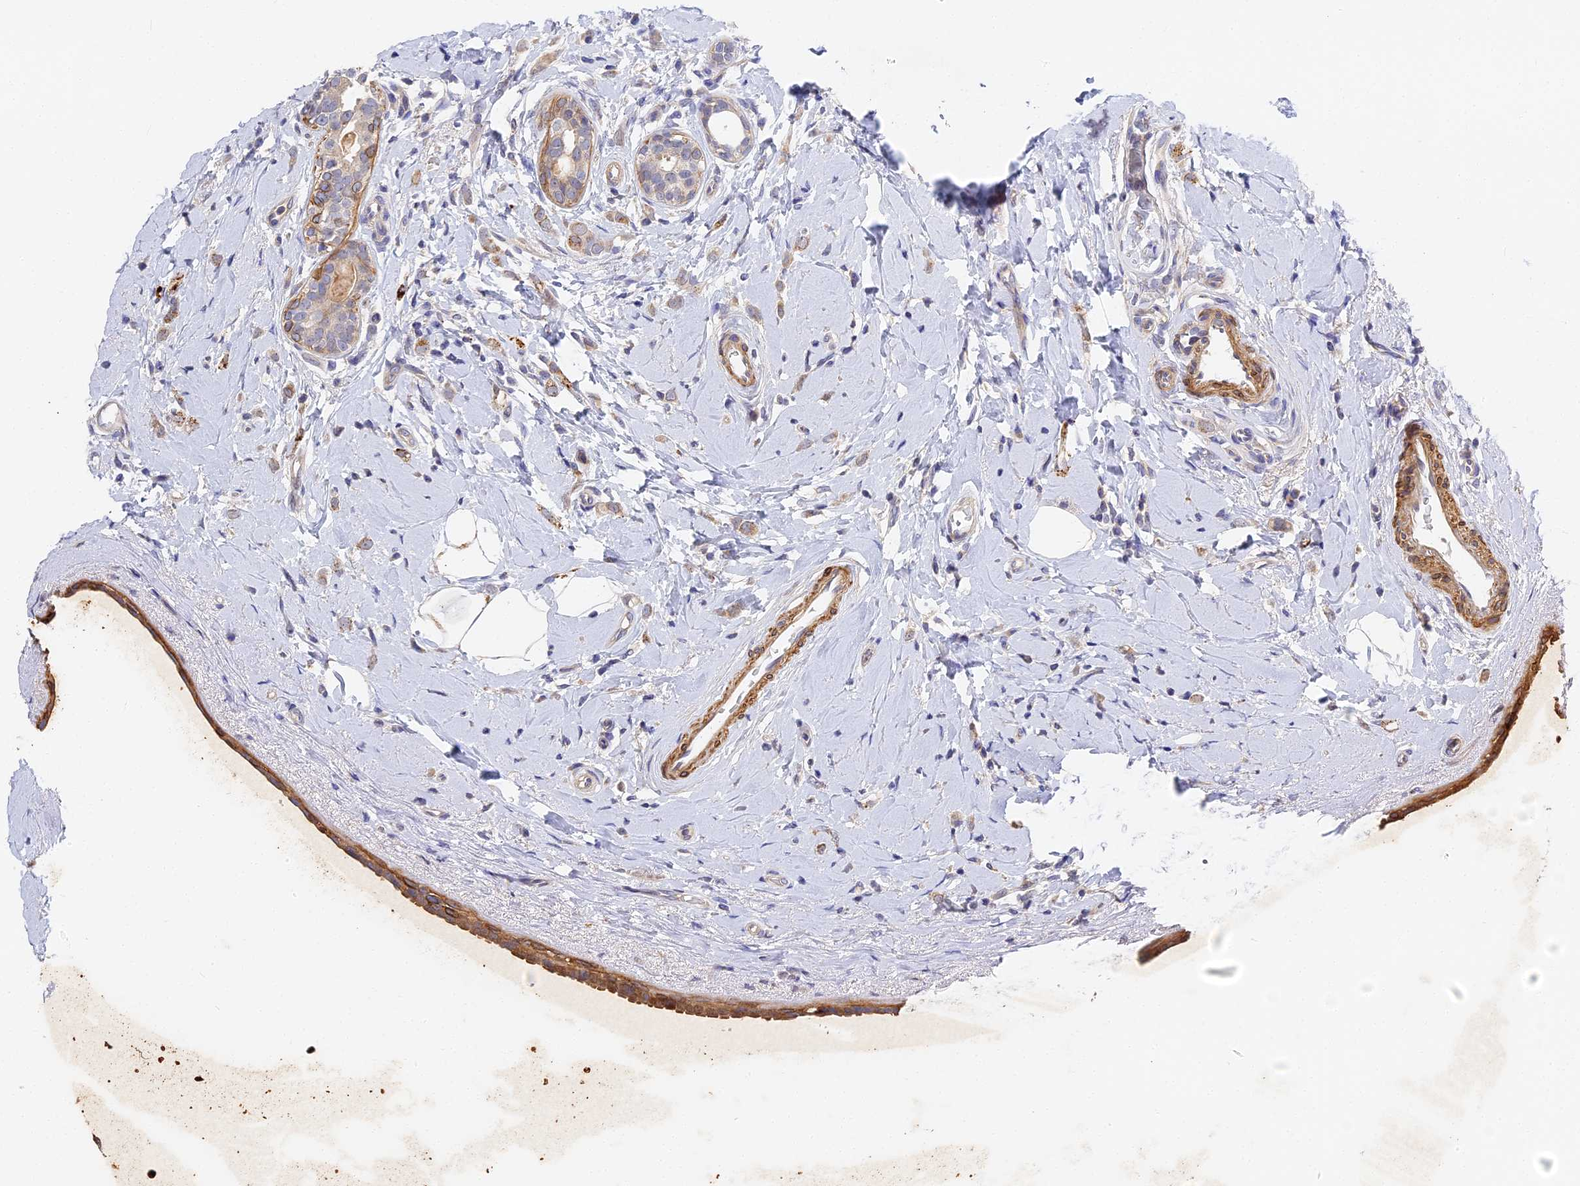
{"staining": {"intensity": "moderate", "quantity": "25%-75%", "location": "cytoplasmic/membranous"}, "tissue": "breast cancer", "cell_type": "Tumor cells", "image_type": "cancer", "snomed": [{"axis": "morphology", "description": "Lobular carcinoma"}, {"axis": "topography", "description": "Breast"}], "caption": "High-power microscopy captured an IHC image of breast lobular carcinoma, revealing moderate cytoplasmic/membranous expression in about 25%-75% of tumor cells. (brown staining indicates protein expression, while blue staining denotes nuclei).", "gene": "CCDC113", "patient": {"sex": "female", "age": 47}}